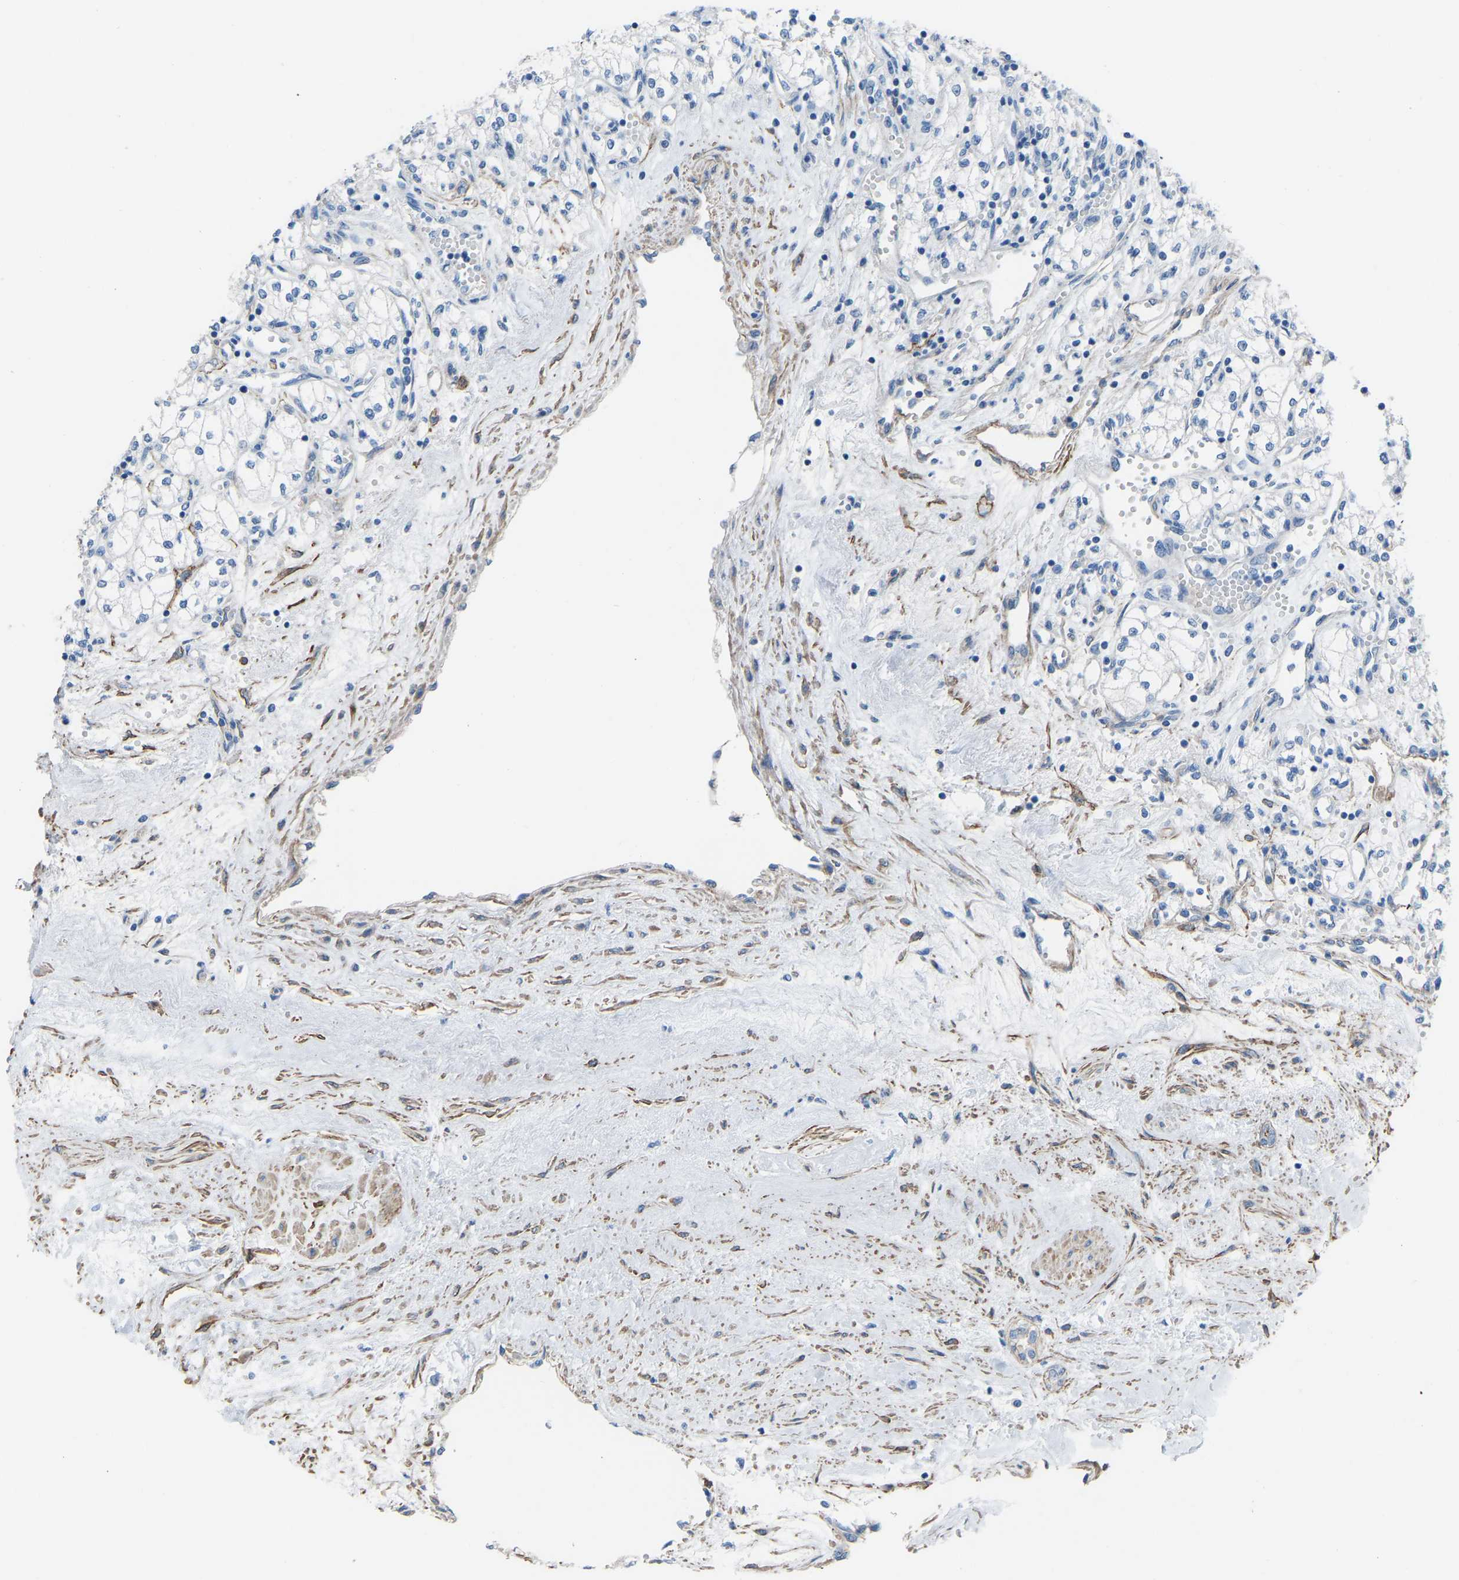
{"staining": {"intensity": "negative", "quantity": "none", "location": "none"}, "tissue": "renal cancer", "cell_type": "Tumor cells", "image_type": "cancer", "snomed": [{"axis": "morphology", "description": "Adenocarcinoma, NOS"}, {"axis": "topography", "description": "Kidney"}], "caption": "Image shows no significant protein staining in tumor cells of adenocarcinoma (renal).", "gene": "MYH10", "patient": {"sex": "male", "age": 59}}